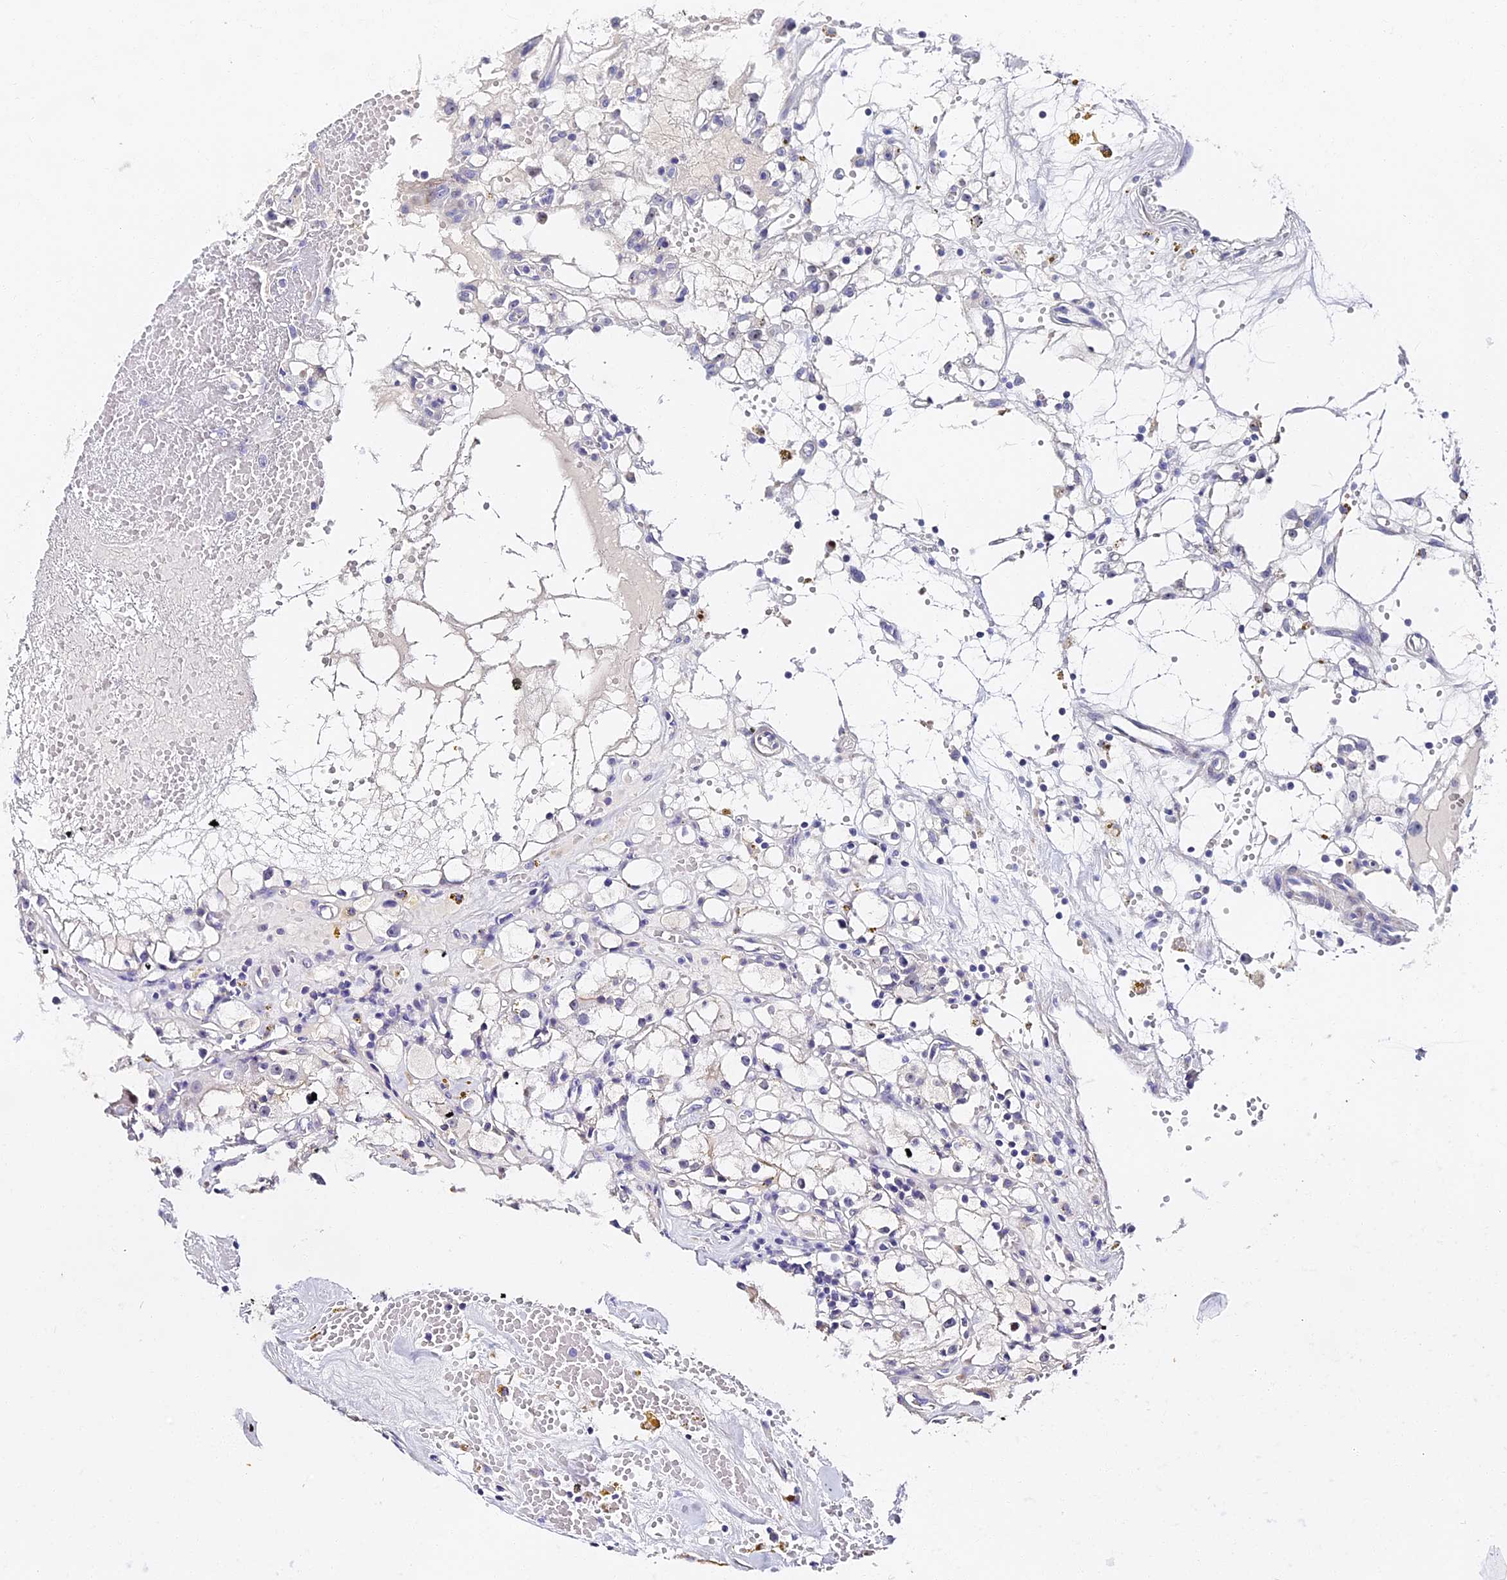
{"staining": {"intensity": "negative", "quantity": "none", "location": "none"}, "tissue": "renal cancer", "cell_type": "Tumor cells", "image_type": "cancer", "snomed": [{"axis": "morphology", "description": "Adenocarcinoma, NOS"}, {"axis": "topography", "description": "Kidney"}], "caption": "Histopathology image shows no protein expression in tumor cells of renal cancer (adenocarcinoma) tissue.", "gene": "VPS33B", "patient": {"sex": "male", "age": 56}}